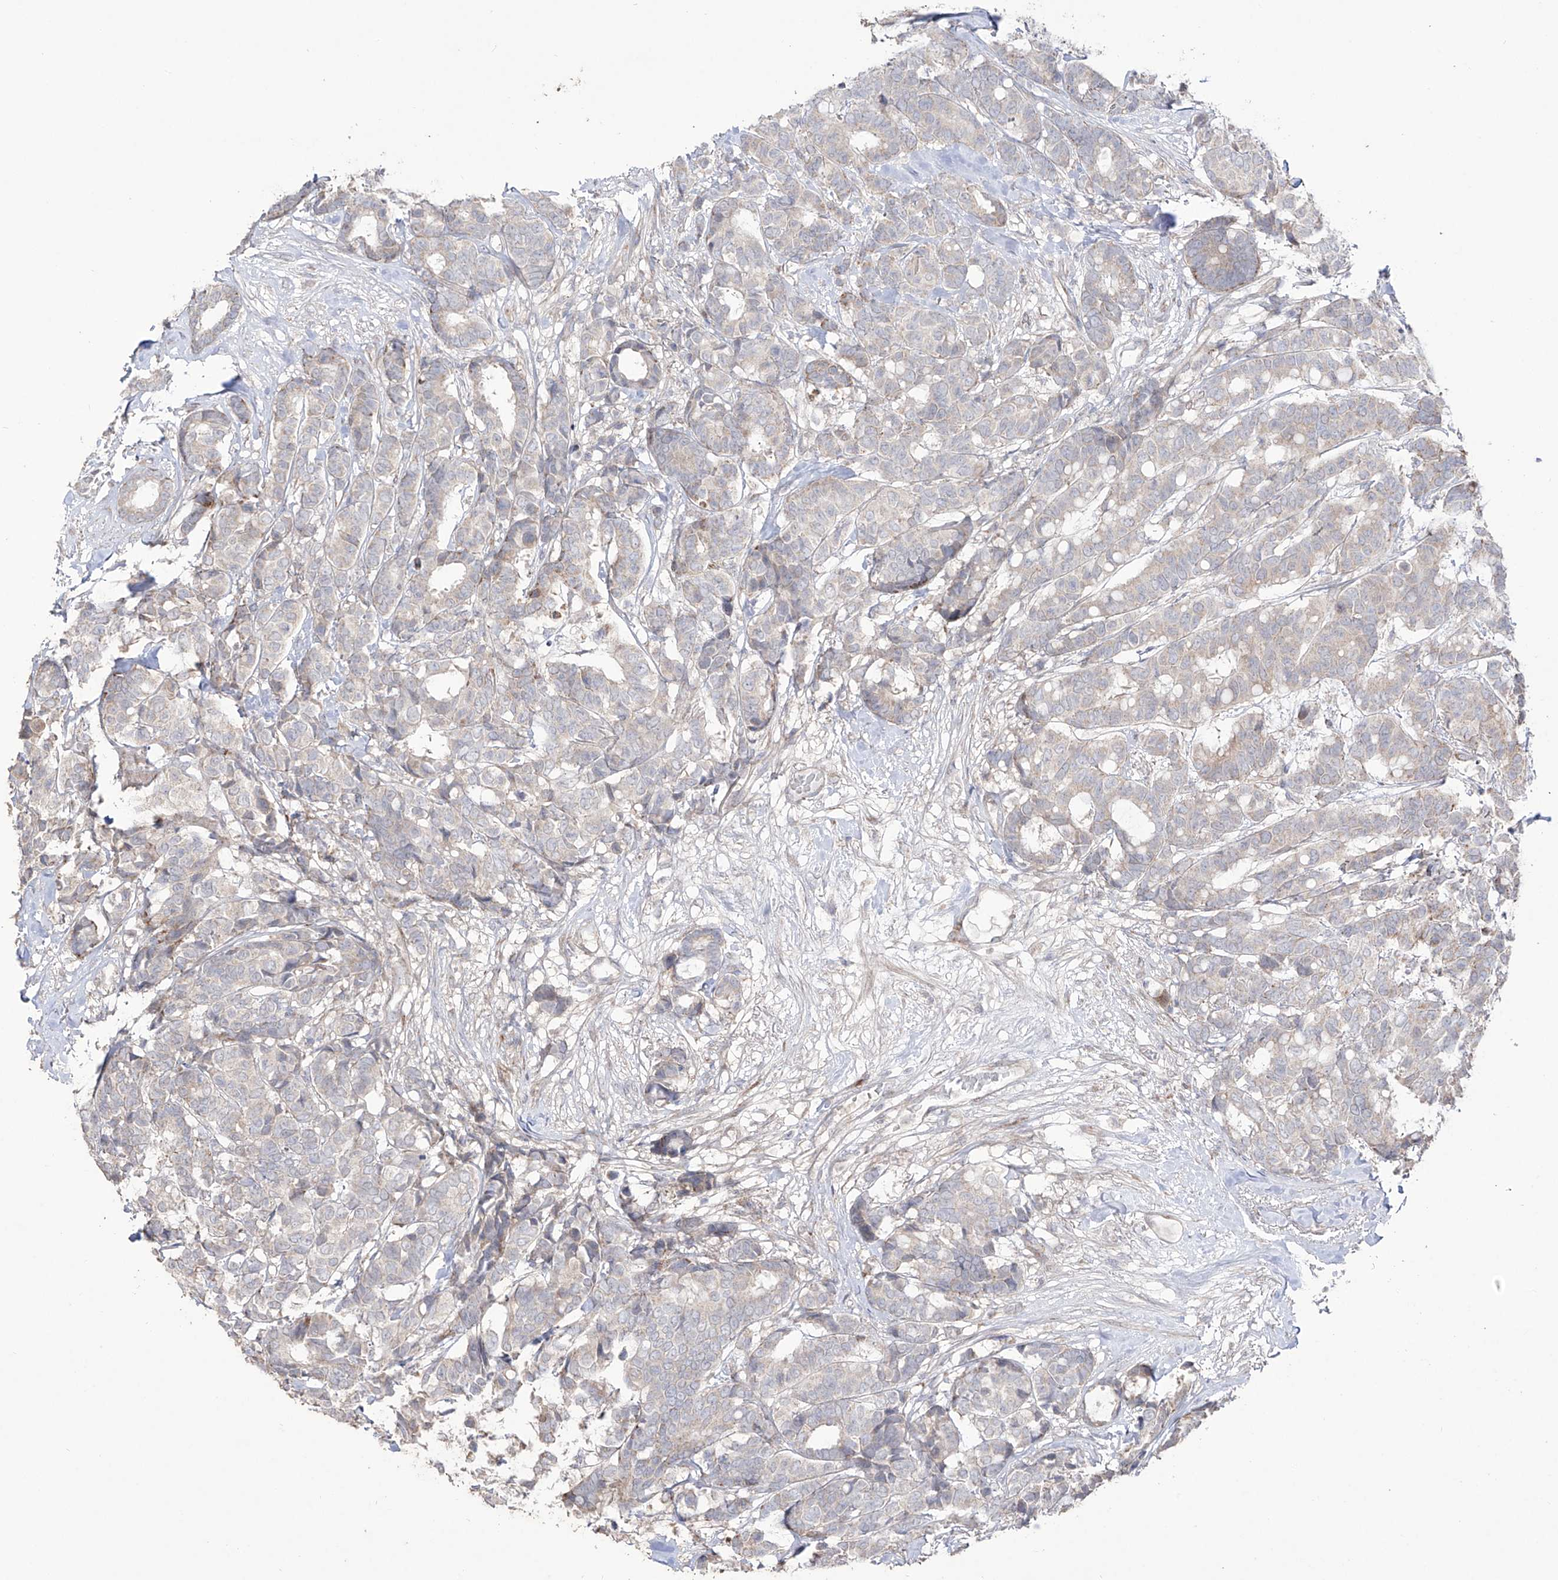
{"staining": {"intensity": "negative", "quantity": "none", "location": "none"}, "tissue": "breast cancer", "cell_type": "Tumor cells", "image_type": "cancer", "snomed": [{"axis": "morphology", "description": "Duct carcinoma"}, {"axis": "topography", "description": "Breast"}], "caption": "An immunohistochemistry micrograph of breast intraductal carcinoma is shown. There is no staining in tumor cells of breast intraductal carcinoma. (Brightfield microscopy of DAB immunohistochemistry at high magnification).", "gene": "YKT6", "patient": {"sex": "female", "age": 87}}